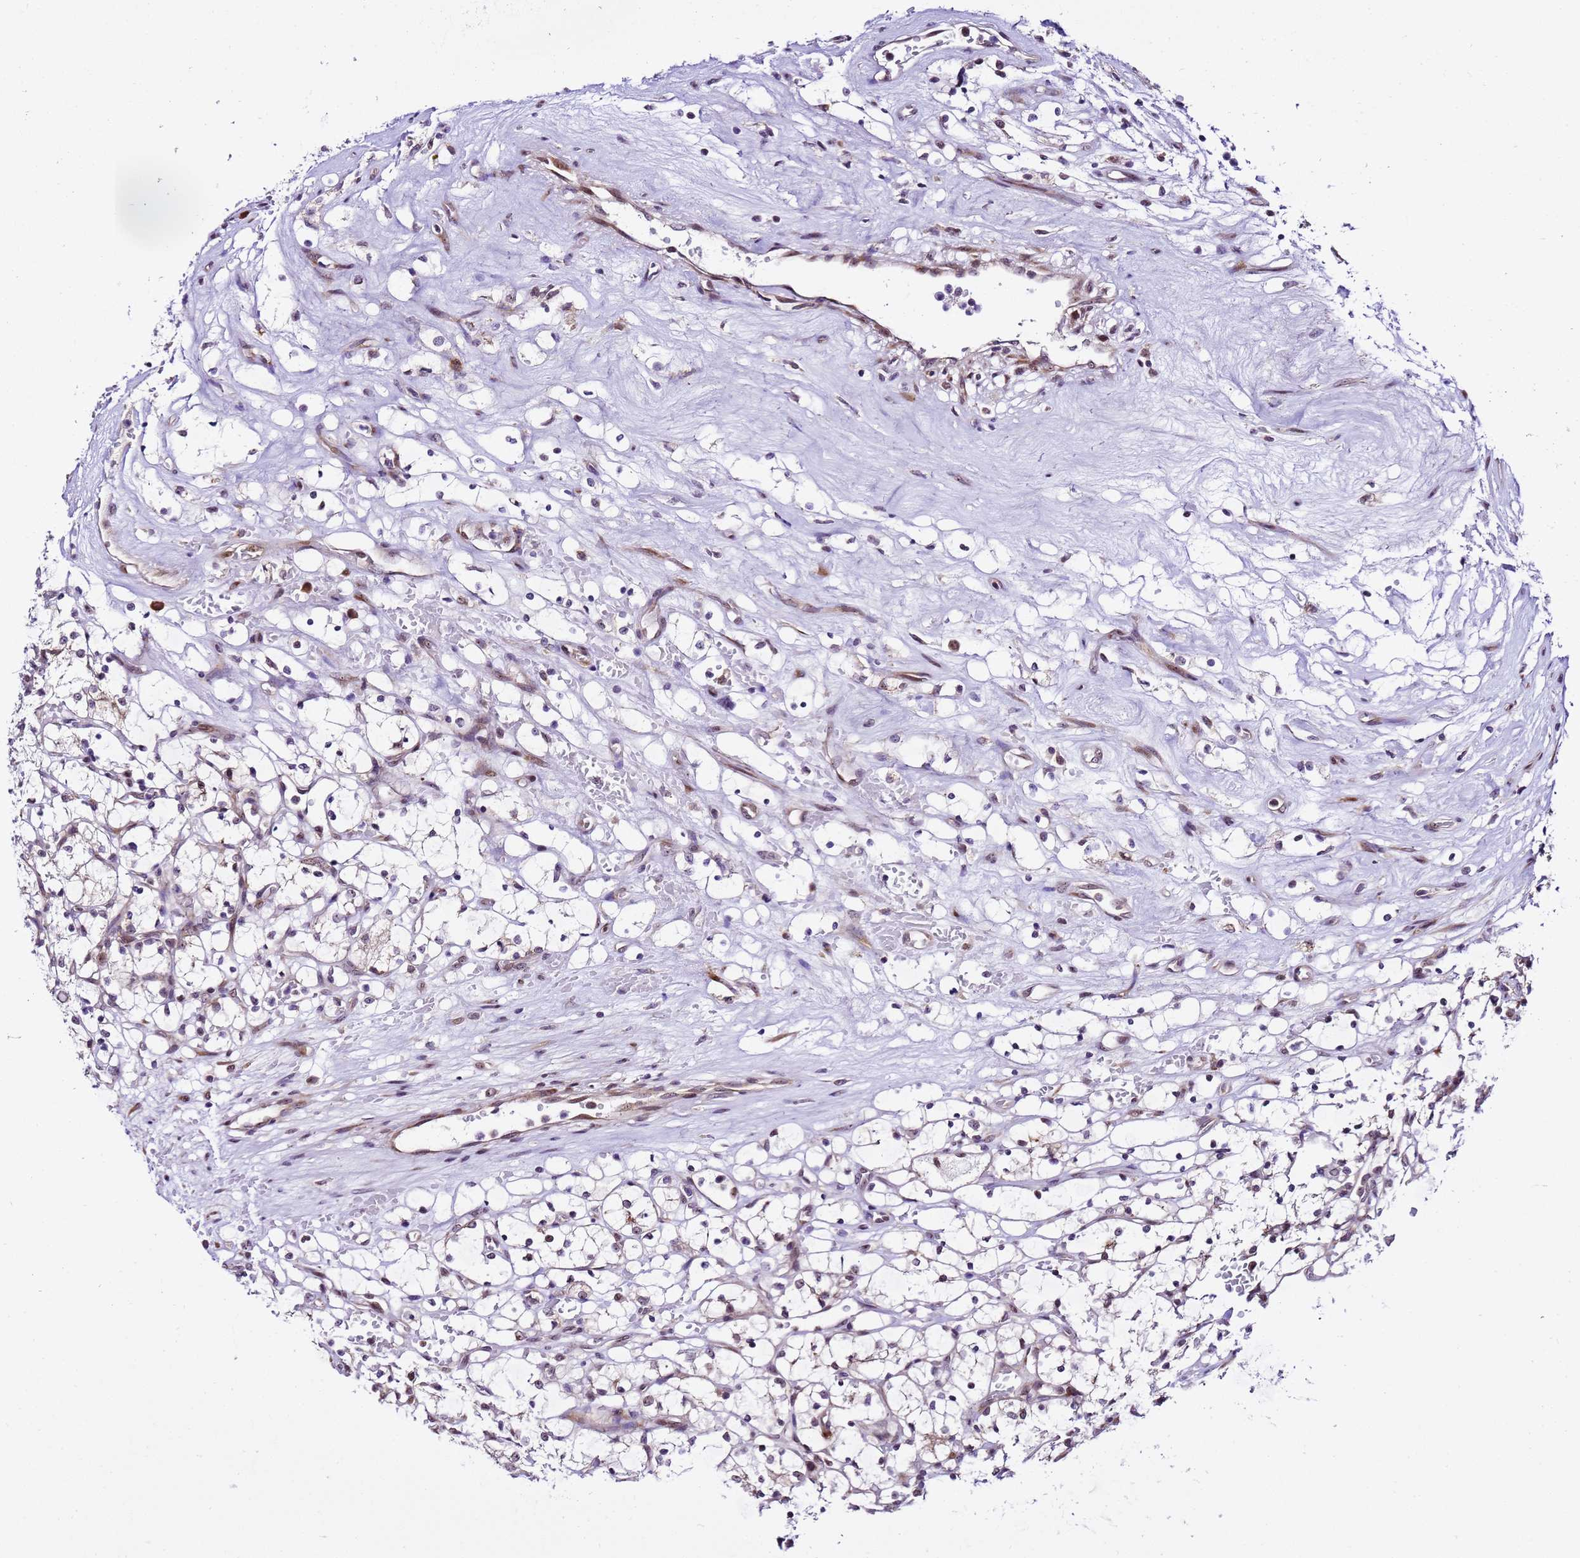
{"staining": {"intensity": "weak", "quantity": "<25%", "location": "nuclear"}, "tissue": "renal cancer", "cell_type": "Tumor cells", "image_type": "cancer", "snomed": [{"axis": "morphology", "description": "Adenocarcinoma, NOS"}, {"axis": "topography", "description": "Kidney"}], "caption": "This is an immunohistochemistry (IHC) photomicrograph of renal adenocarcinoma. There is no positivity in tumor cells.", "gene": "SLX4IP", "patient": {"sex": "female", "age": 69}}